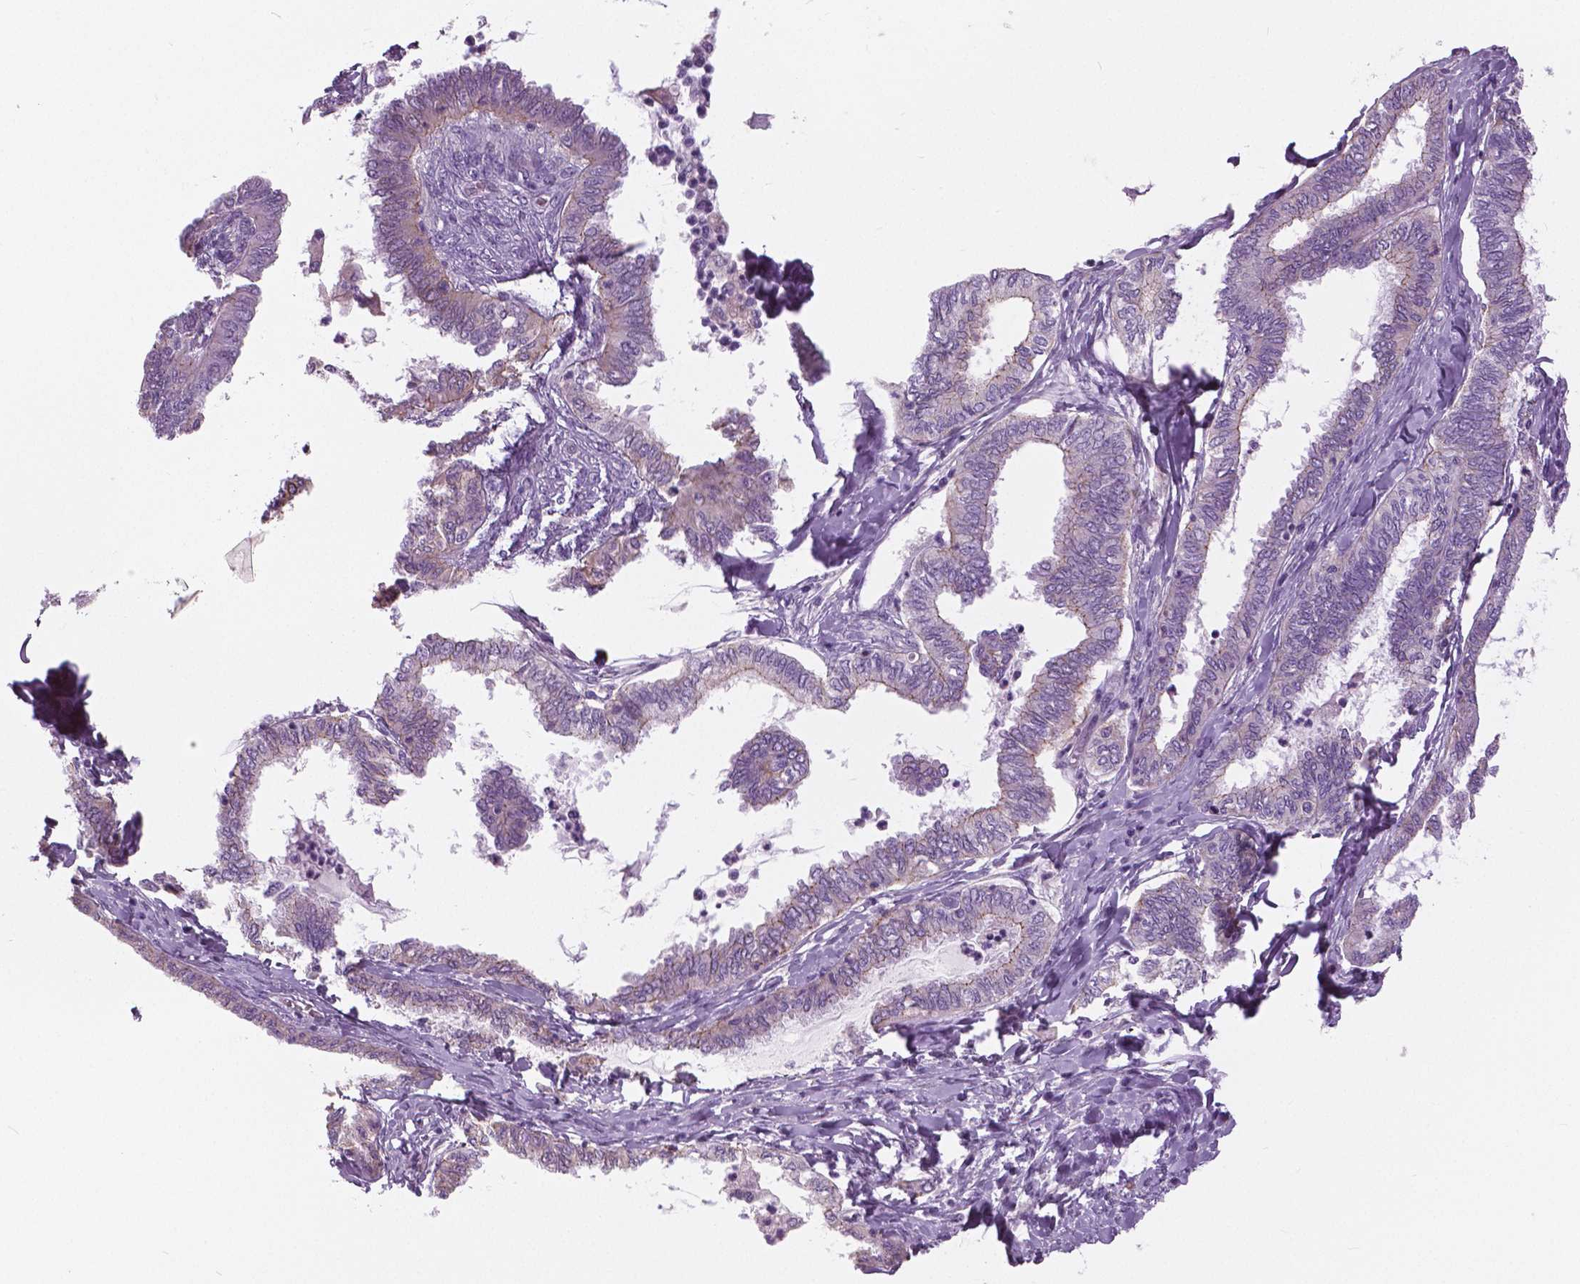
{"staining": {"intensity": "negative", "quantity": "none", "location": "none"}, "tissue": "ovarian cancer", "cell_type": "Tumor cells", "image_type": "cancer", "snomed": [{"axis": "morphology", "description": "Carcinoma, endometroid"}, {"axis": "topography", "description": "Ovary"}], "caption": "The IHC image has no significant staining in tumor cells of ovarian cancer (endometroid carcinoma) tissue.", "gene": "SERPINI1", "patient": {"sex": "female", "age": 70}}